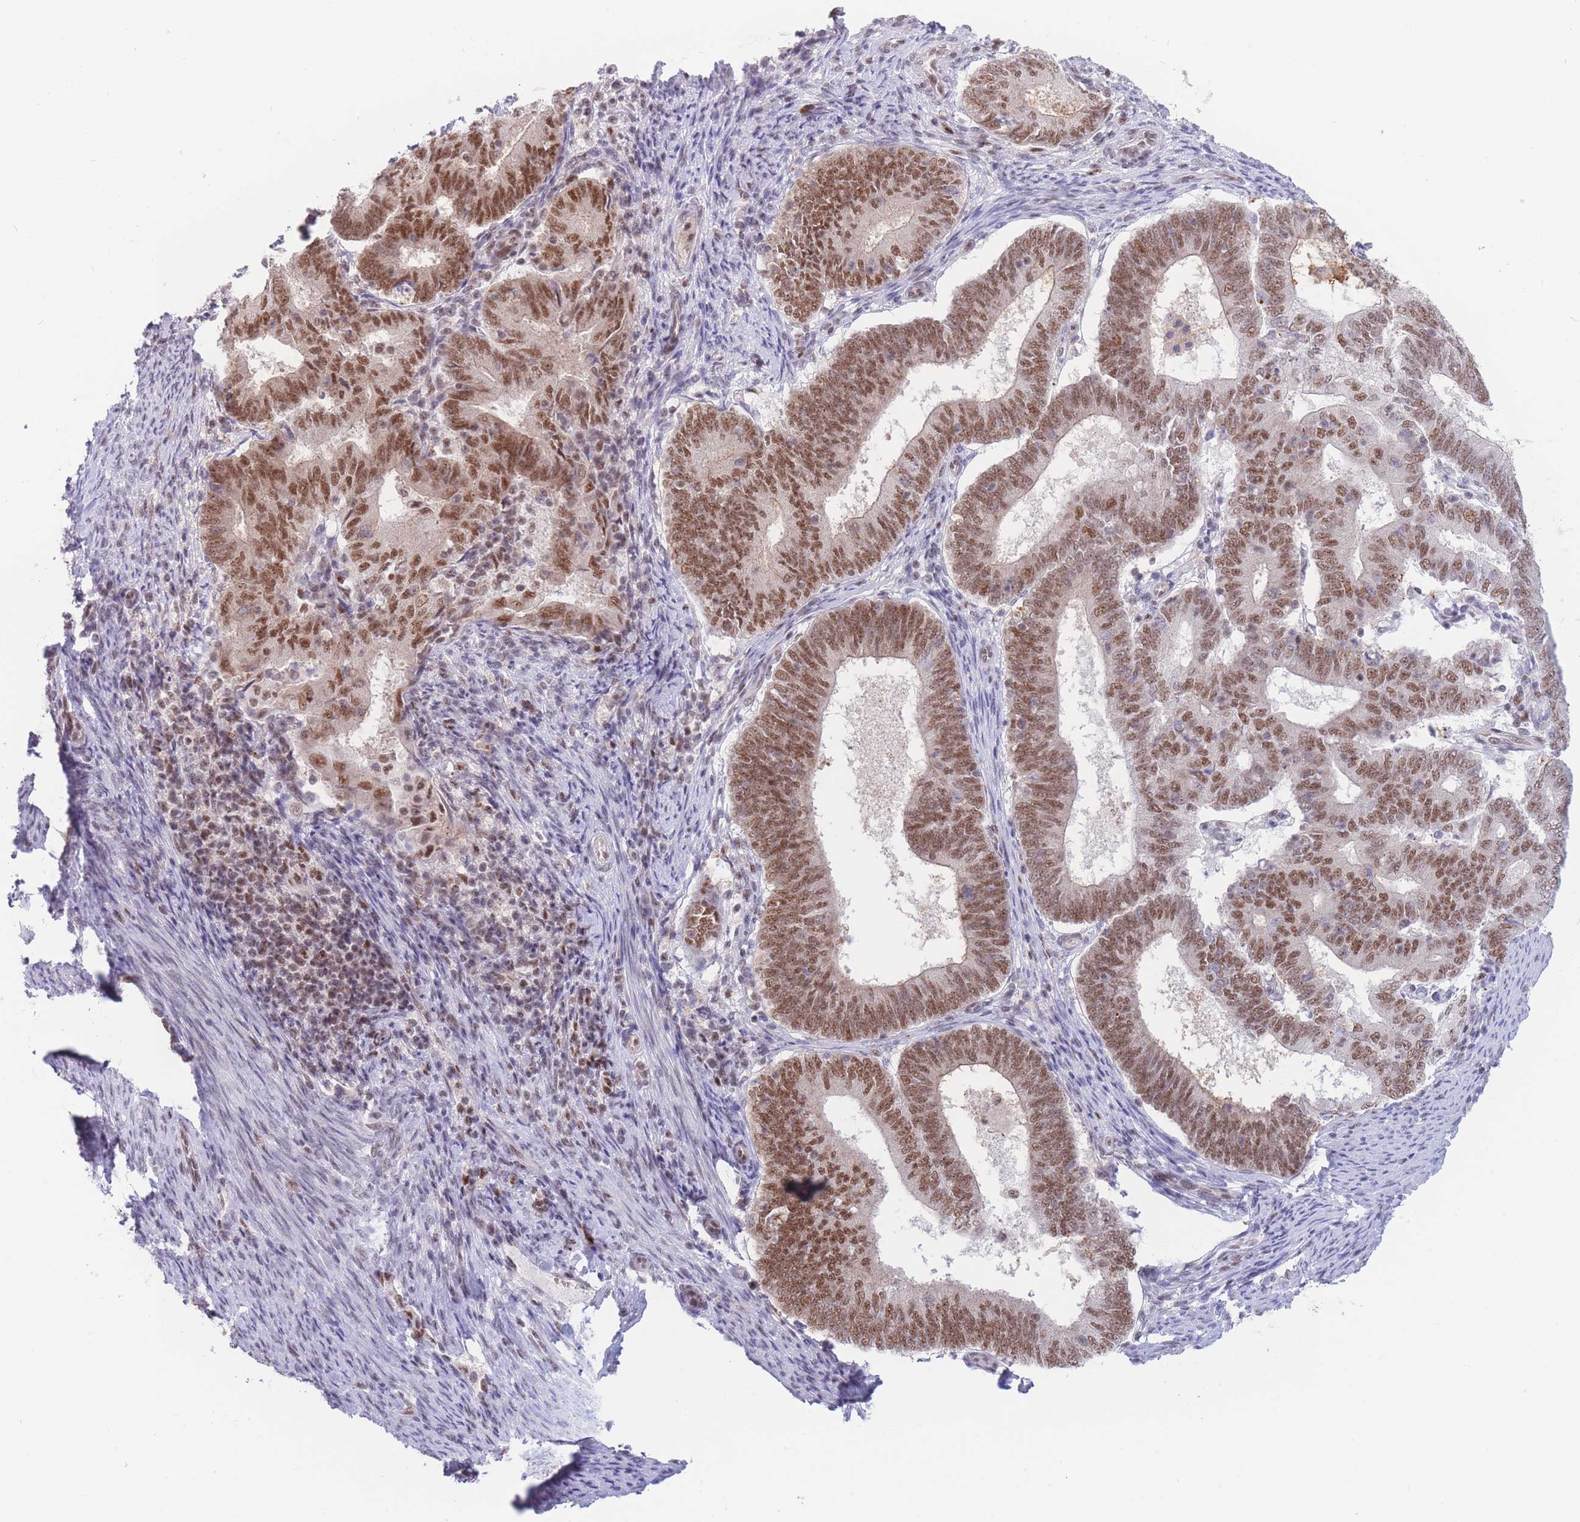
{"staining": {"intensity": "moderate", "quantity": ">75%", "location": "nuclear"}, "tissue": "endometrial cancer", "cell_type": "Tumor cells", "image_type": "cancer", "snomed": [{"axis": "morphology", "description": "Adenocarcinoma, NOS"}, {"axis": "topography", "description": "Endometrium"}], "caption": "Immunohistochemistry (DAB (3,3'-diaminobenzidine)) staining of endometrial cancer shows moderate nuclear protein positivity in about >75% of tumor cells.", "gene": "SMAD9", "patient": {"sex": "female", "age": 70}}